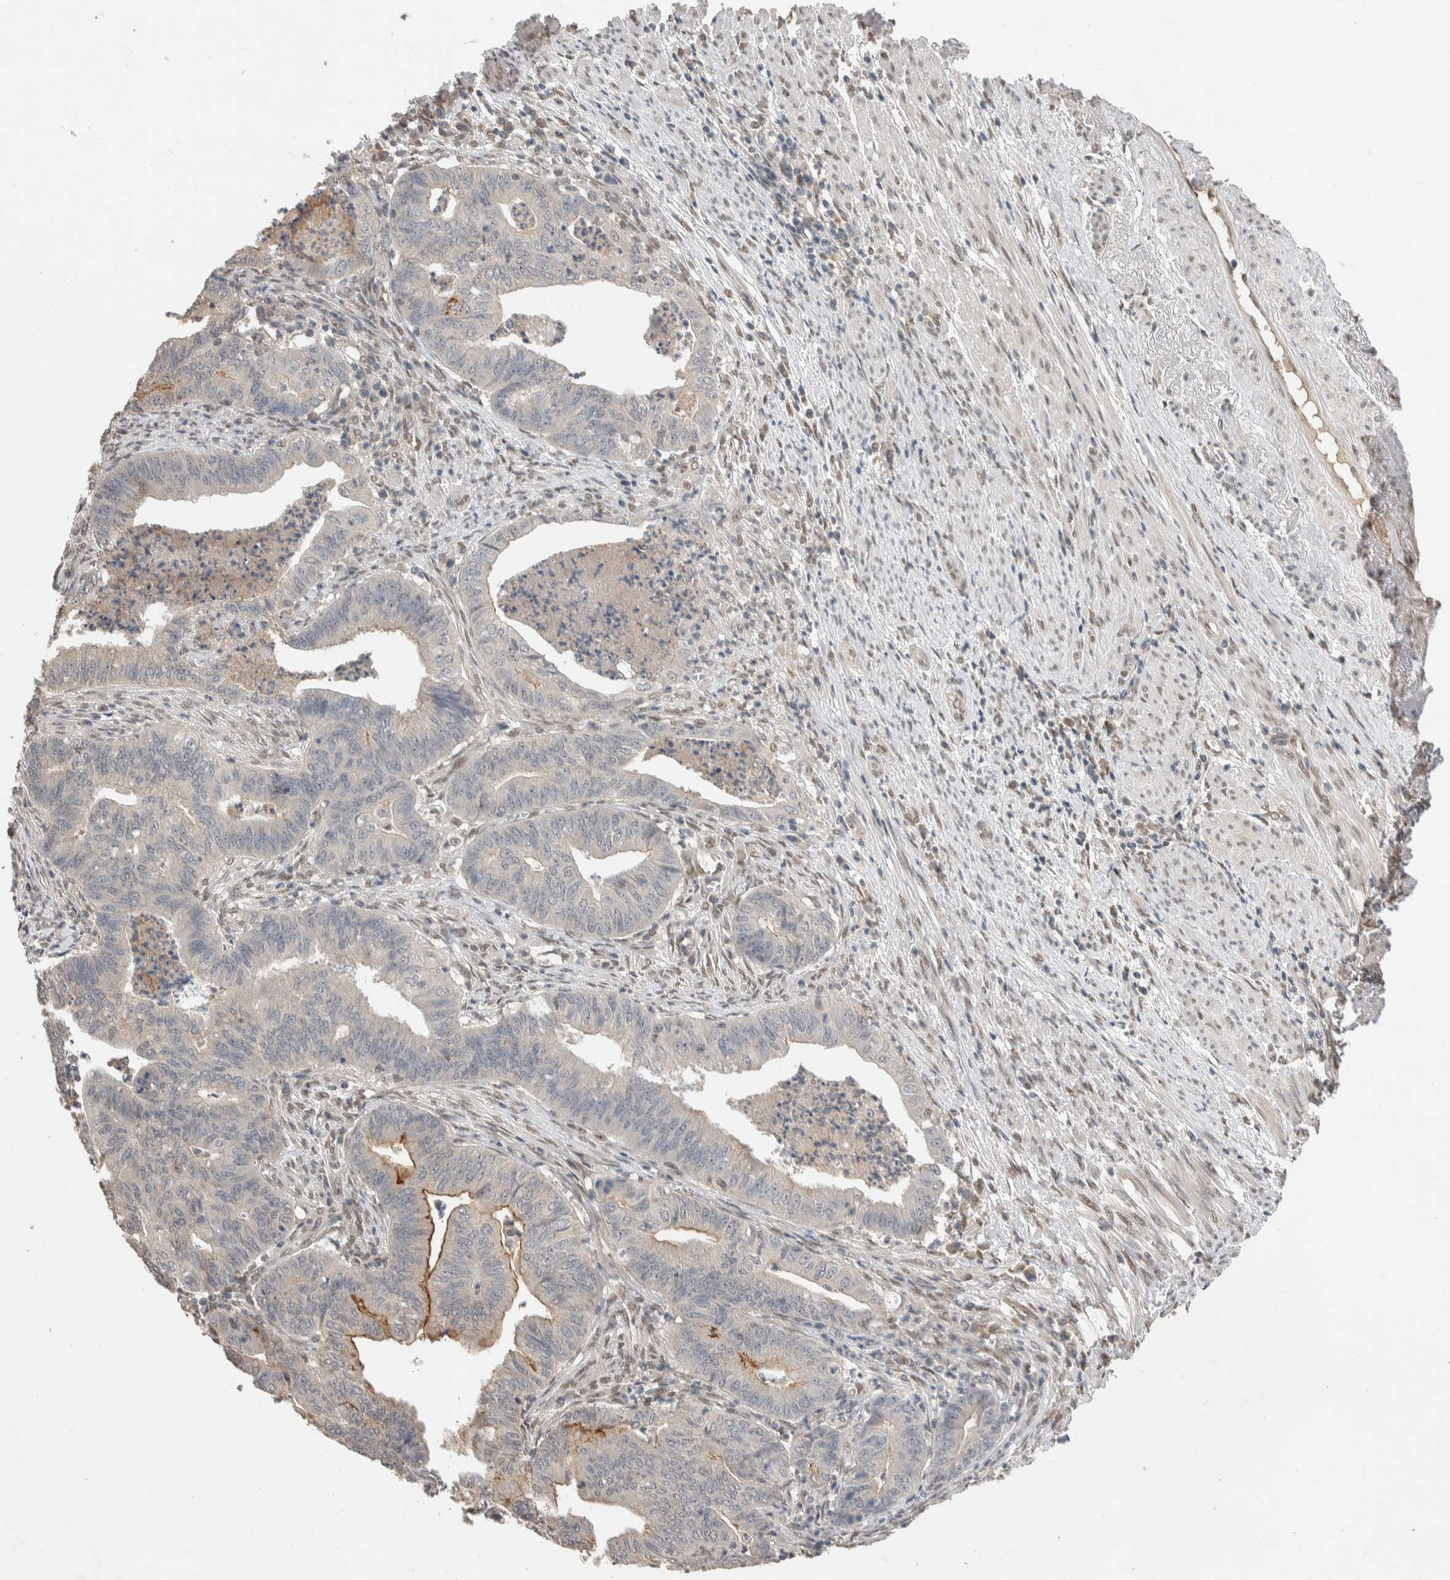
{"staining": {"intensity": "moderate", "quantity": "<25%", "location": "cytoplasmic/membranous"}, "tissue": "endometrial cancer", "cell_type": "Tumor cells", "image_type": "cancer", "snomed": [{"axis": "morphology", "description": "Polyp, NOS"}, {"axis": "morphology", "description": "Adenocarcinoma, NOS"}, {"axis": "morphology", "description": "Adenoma, NOS"}, {"axis": "topography", "description": "Endometrium"}], "caption": "The histopathology image displays staining of endometrial cancer, revealing moderate cytoplasmic/membranous protein expression (brown color) within tumor cells. Nuclei are stained in blue.", "gene": "CYSRT1", "patient": {"sex": "female", "age": 79}}